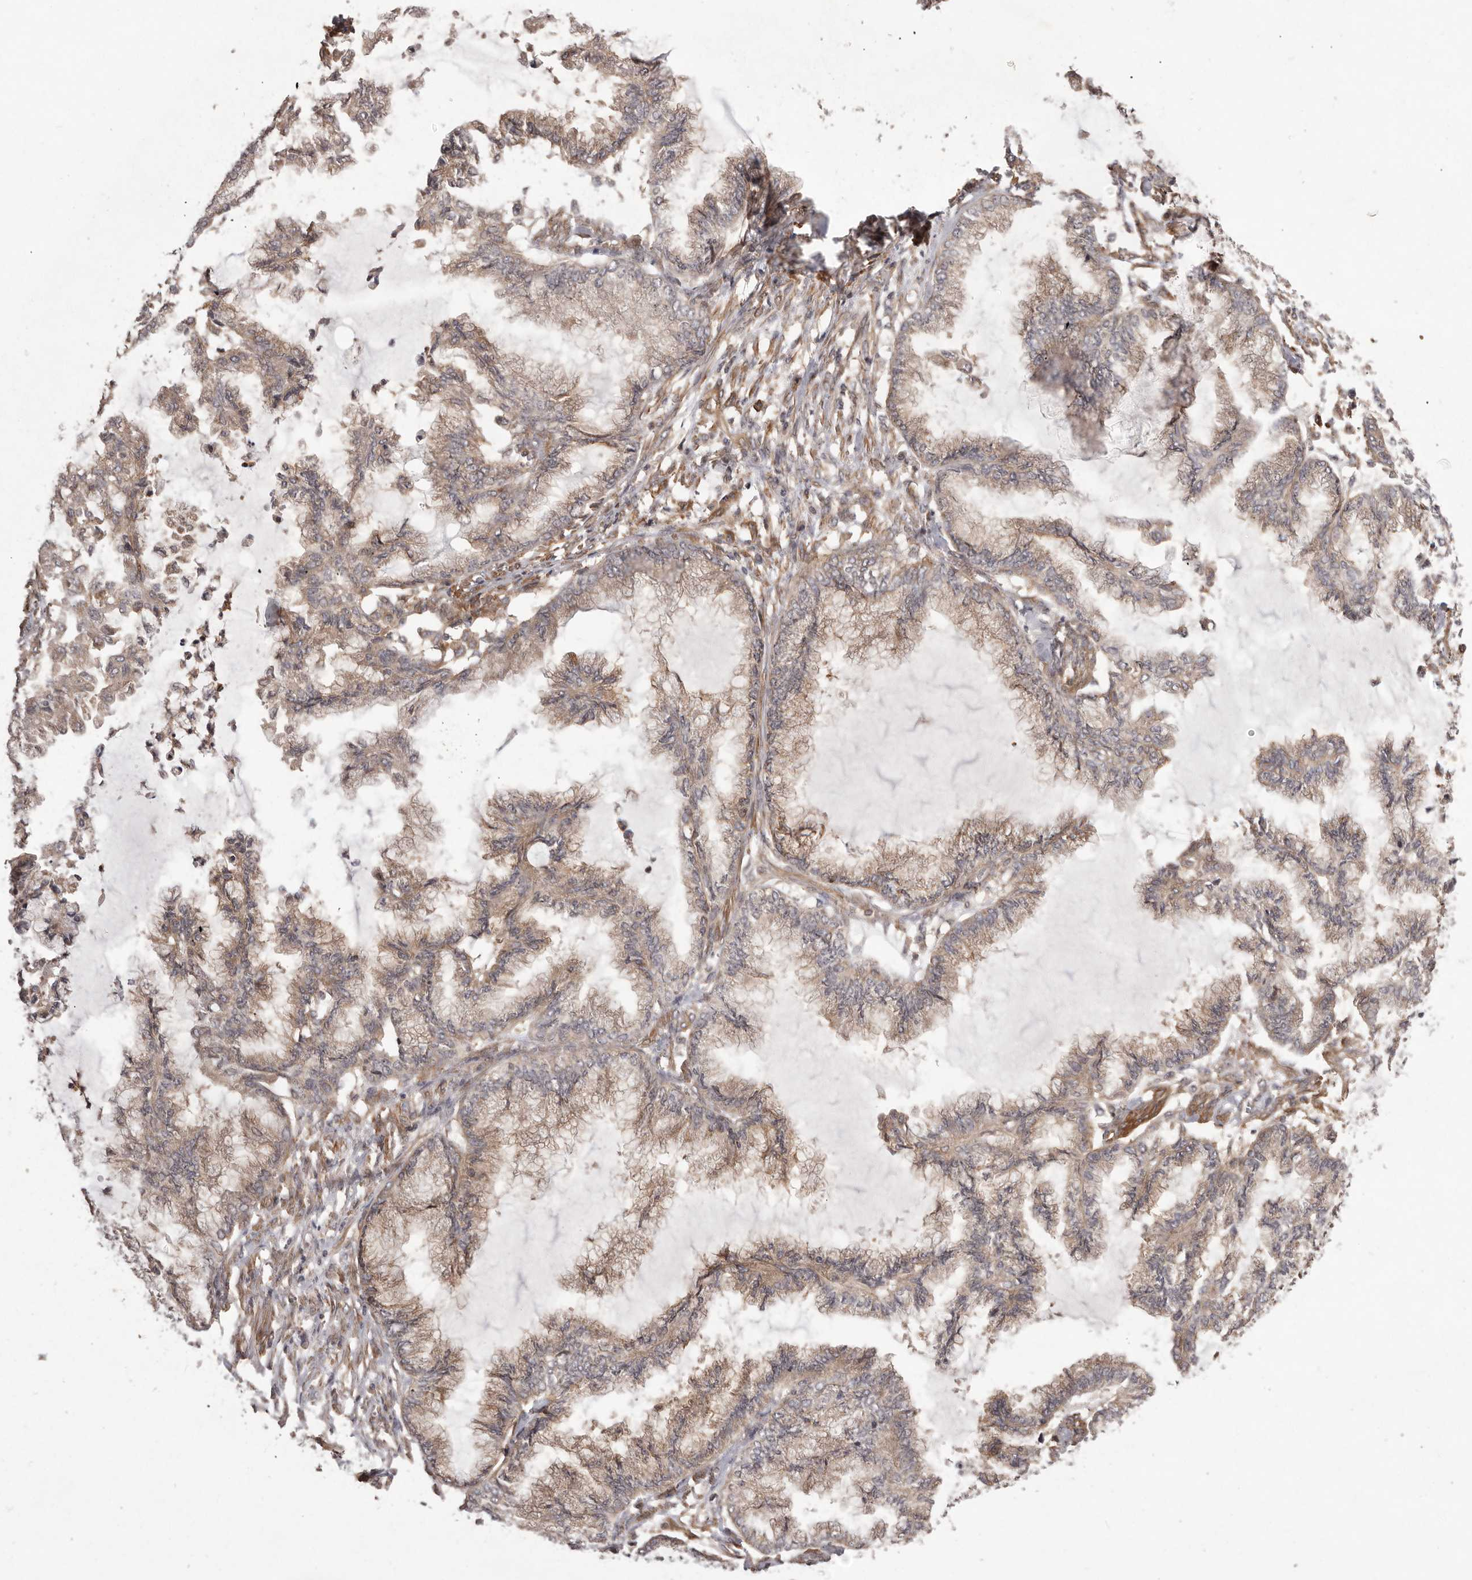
{"staining": {"intensity": "moderate", "quantity": ">75%", "location": "cytoplasmic/membranous"}, "tissue": "endometrial cancer", "cell_type": "Tumor cells", "image_type": "cancer", "snomed": [{"axis": "morphology", "description": "Adenocarcinoma, NOS"}, {"axis": "topography", "description": "Endometrium"}], "caption": "An image of adenocarcinoma (endometrial) stained for a protein reveals moderate cytoplasmic/membranous brown staining in tumor cells.", "gene": "NFKBIA", "patient": {"sex": "female", "age": 86}}